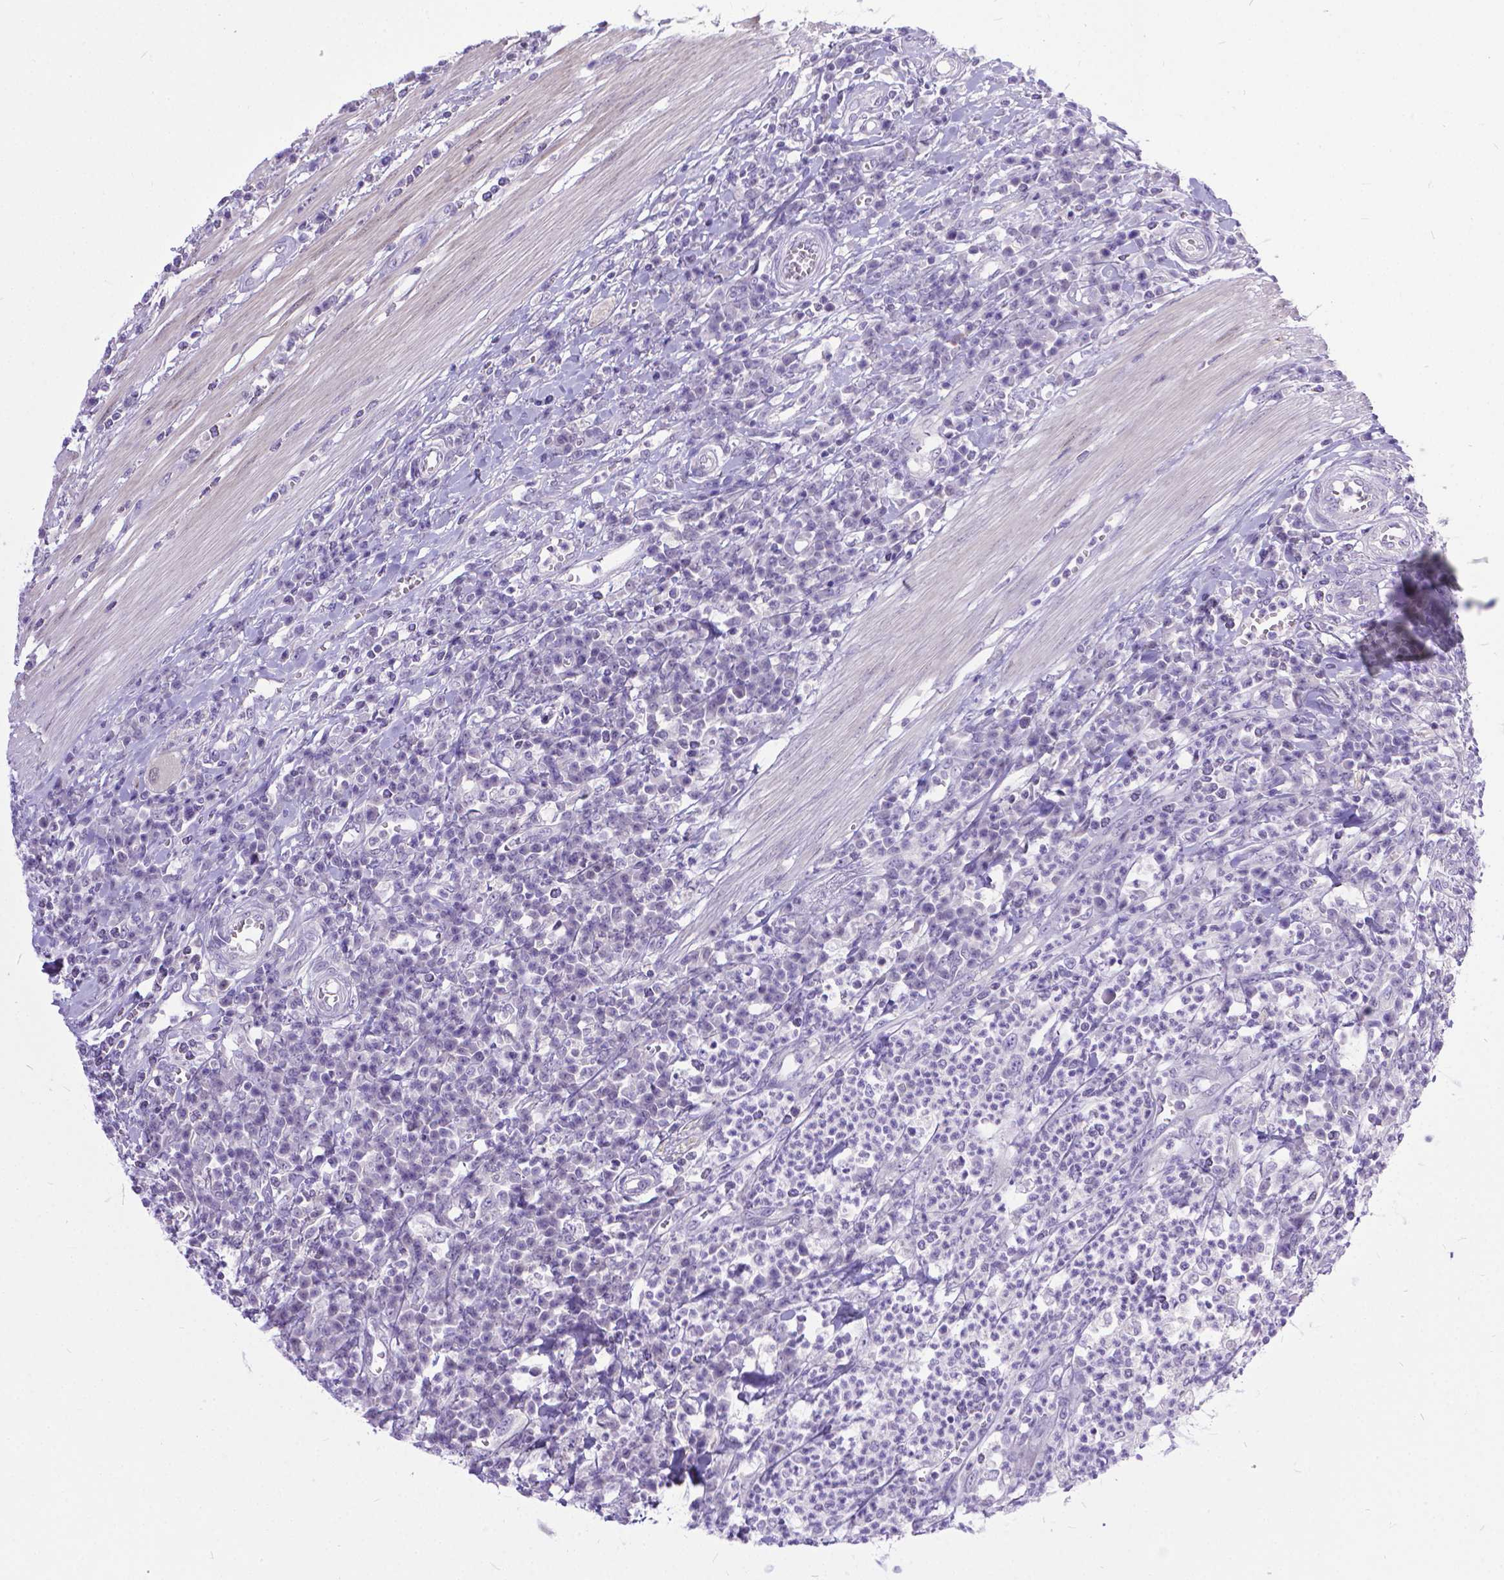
{"staining": {"intensity": "negative", "quantity": "none", "location": "none"}, "tissue": "colorectal cancer", "cell_type": "Tumor cells", "image_type": "cancer", "snomed": [{"axis": "morphology", "description": "Adenocarcinoma, NOS"}, {"axis": "topography", "description": "Colon"}], "caption": "An image of colorectal cancer stained for a protein demonstrates no brown staining in tumor cells. Brightfield microscopy of immunohistochemistry (IHC) stained with DAB (3,3'-diaminobenzidine) (brown) and hematoxylin (blue), captured at high magnification.", "gene": "TTLL6", "patient": {"sex": "male", "age": 65}}